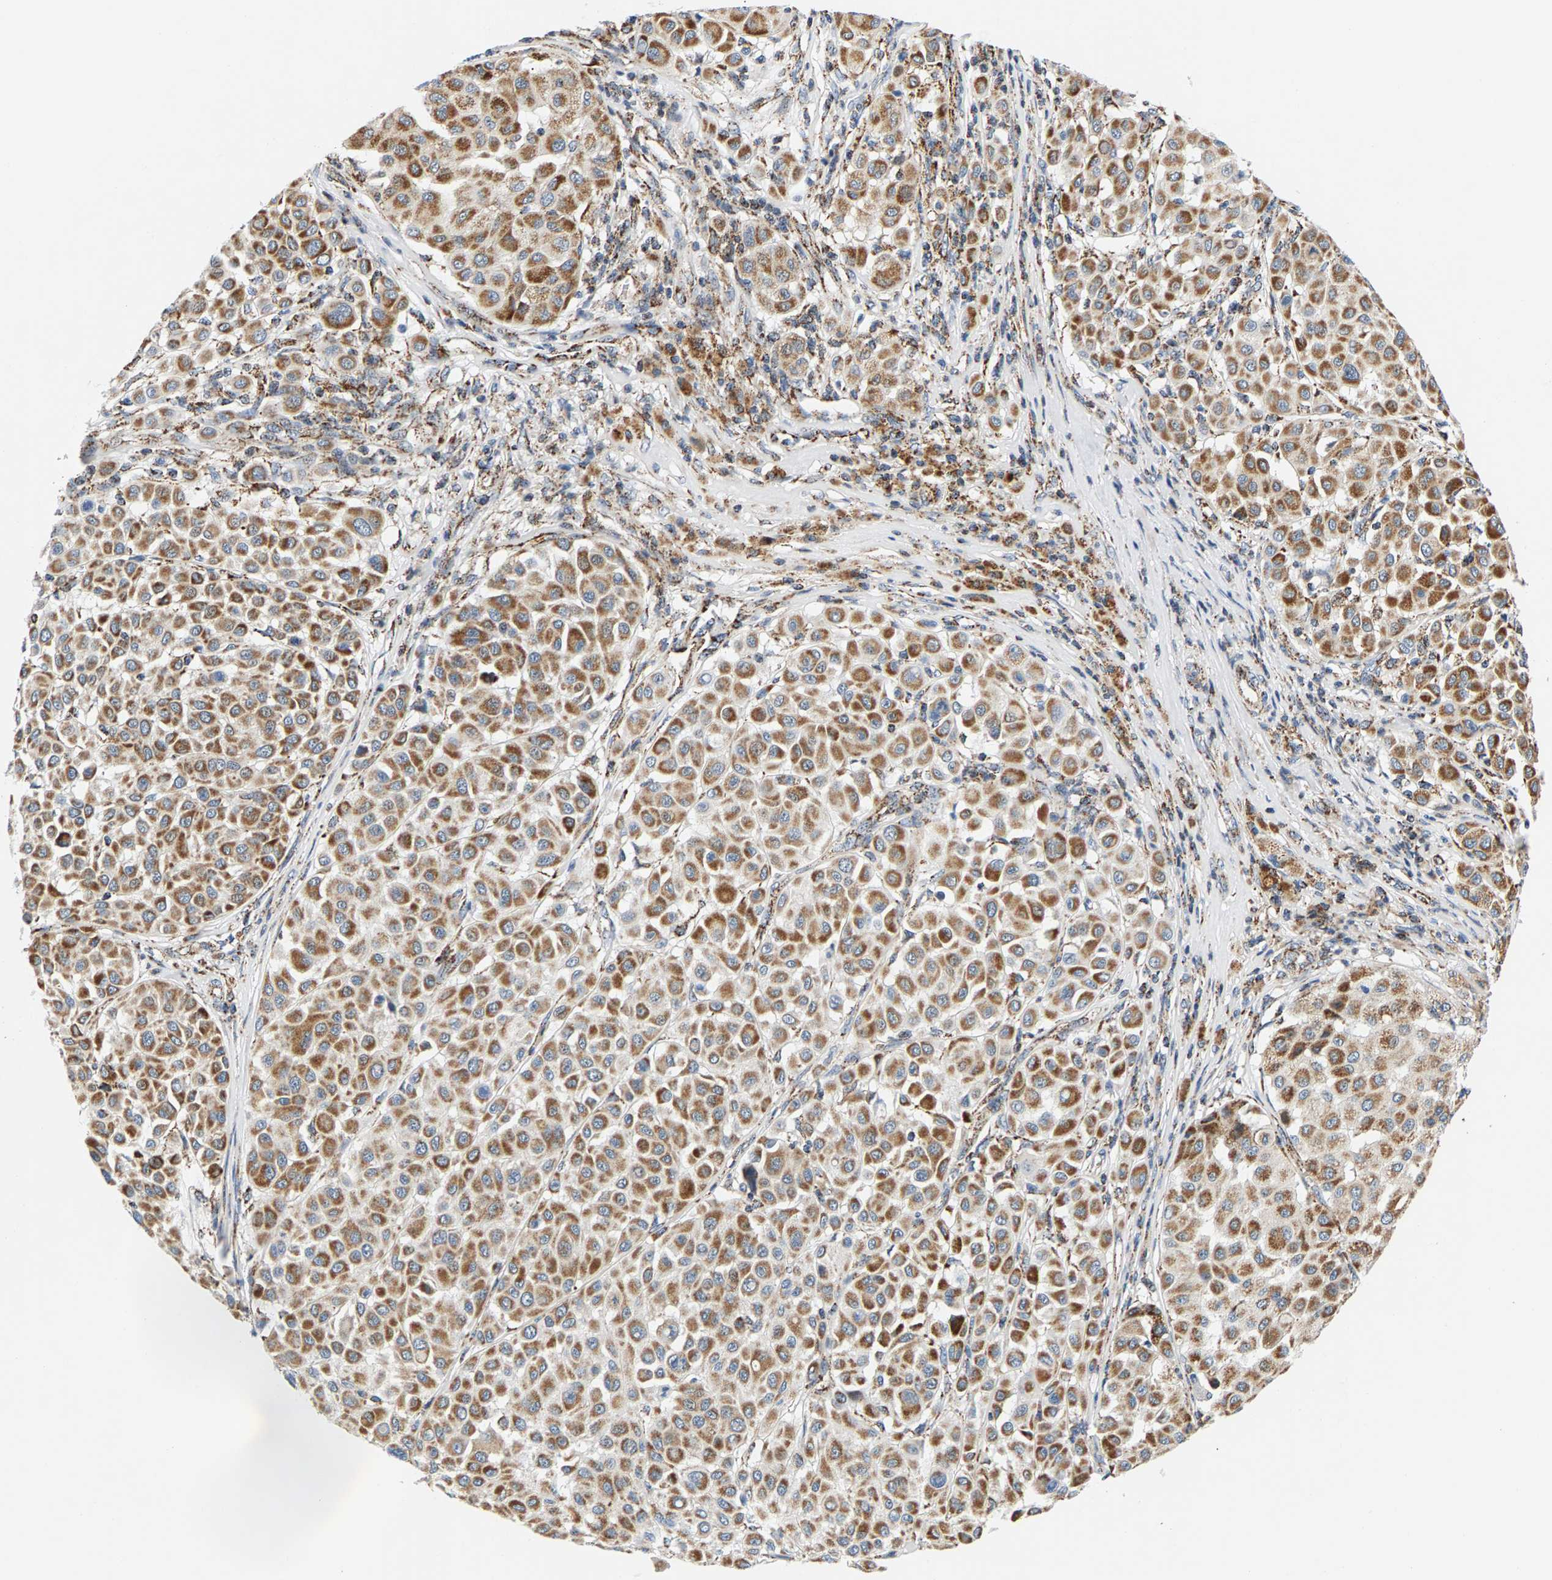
{"staining": {"intensity": "moderate", "quantity": ">75%", "location": "cytoplasmic/membranous"}, "tissue": "melanoma", "cell_type": "Tumor cells", "image_type": "cancer", "snomed": [{"axis": "morphology", "description": "Malignant melanoma, Metastatic site"}, {"axis": "topography", "description": "Soft tissue"}], "caption": "A medium amount of moderate cytoplasmic/membranous expression is identified in approximately >75% of tumor cells in malignant melanoma (metastatic site) tissue.", "gene": "PDE1A", "patient": {"sex": "male", "age": 41}}